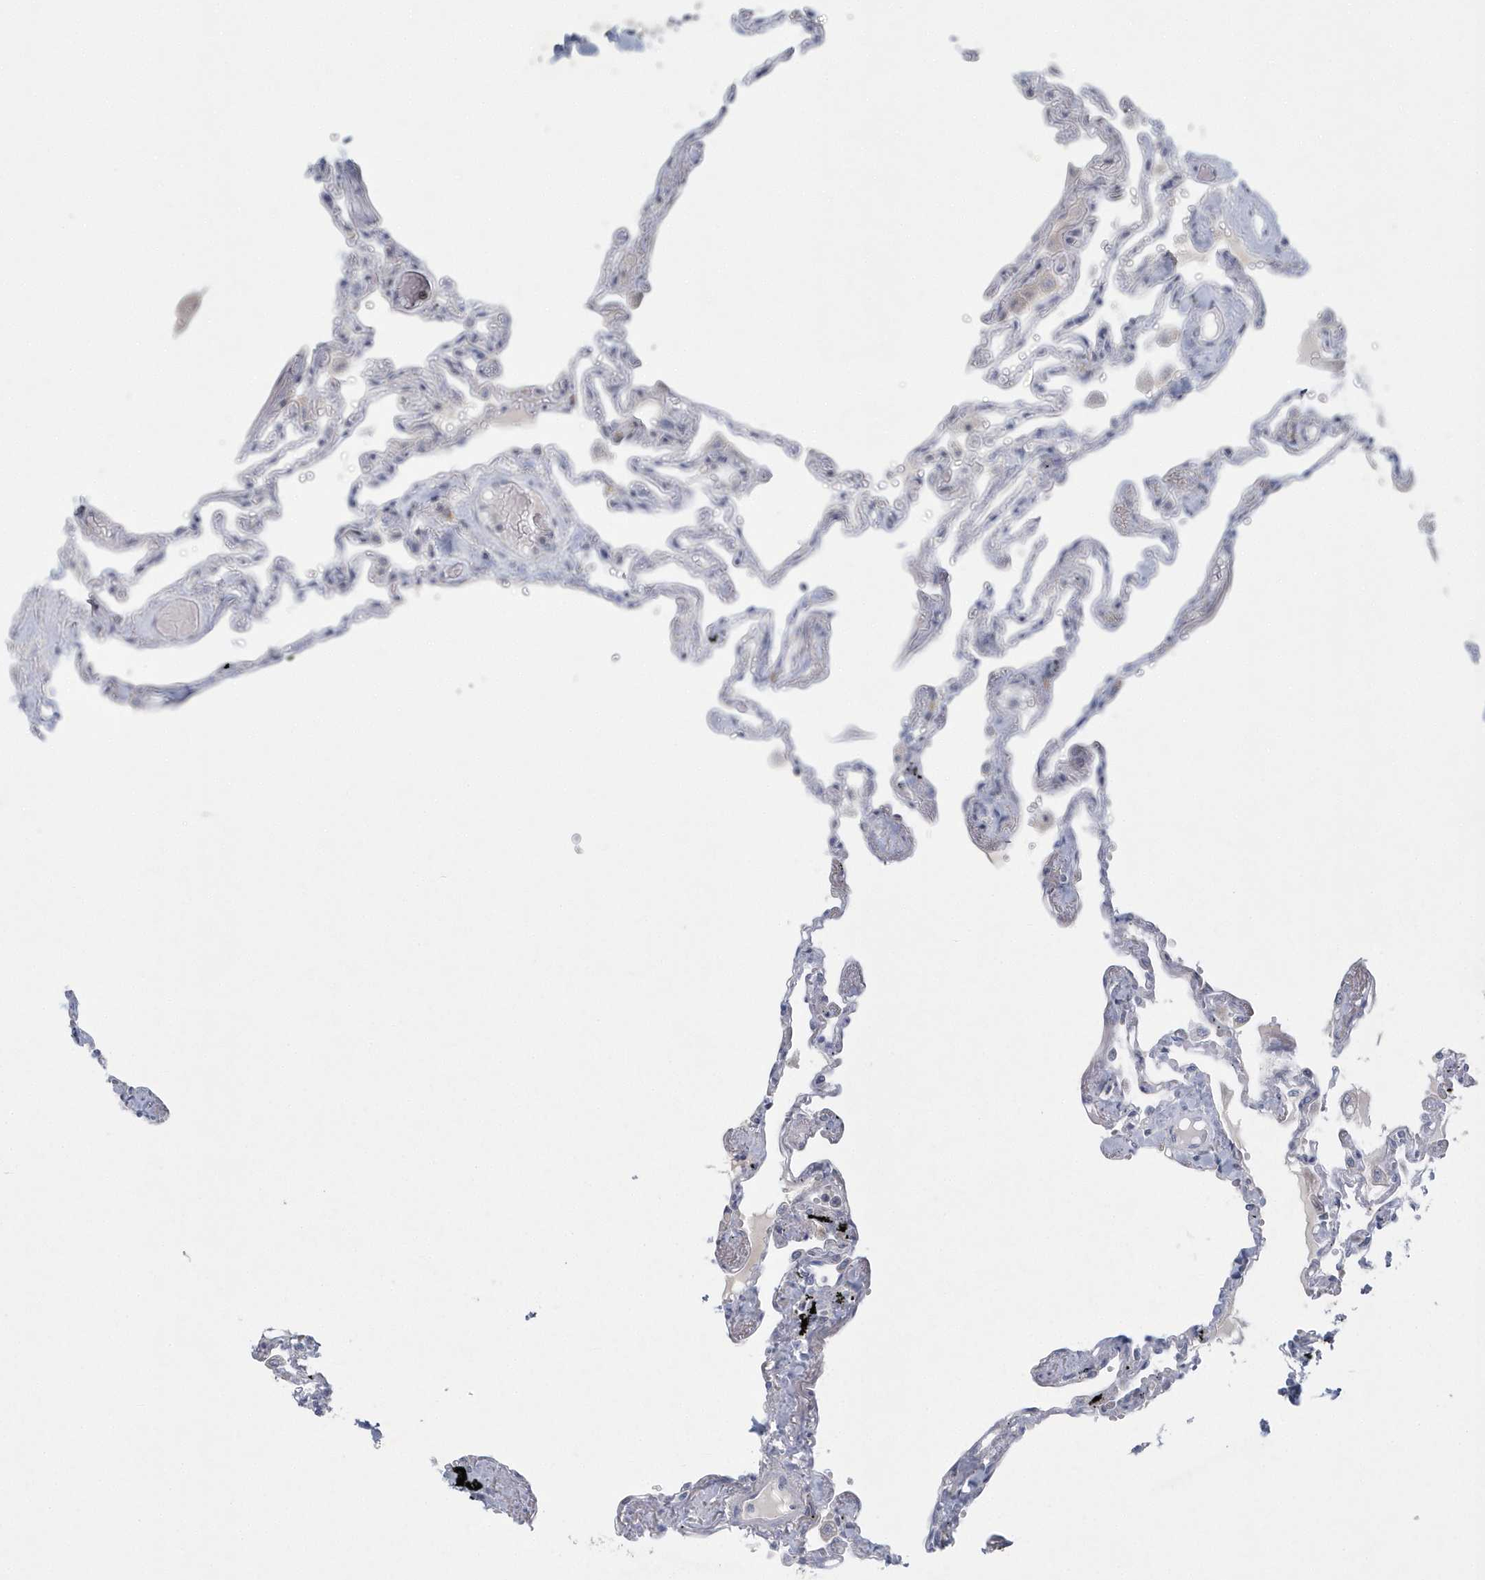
{"staining": {"intensity": "negative", "quantity": "none", "location": "none"}, "tissue": "lung", "cell_type": "Alveolar cells", "image_type": "normal", "snomed": [{"axis": "morphology", "description": "Normal tissue, NOS"}, {"axis": "topography", "description": "Lung"}], "caption": "An immunohistochemistry (IHC) histopathology image of benign lung is shown. There is no staining in alveolar cells of lung.", "gene": "NIPAL1", "patient": {"sex": "female", "age": 67}}